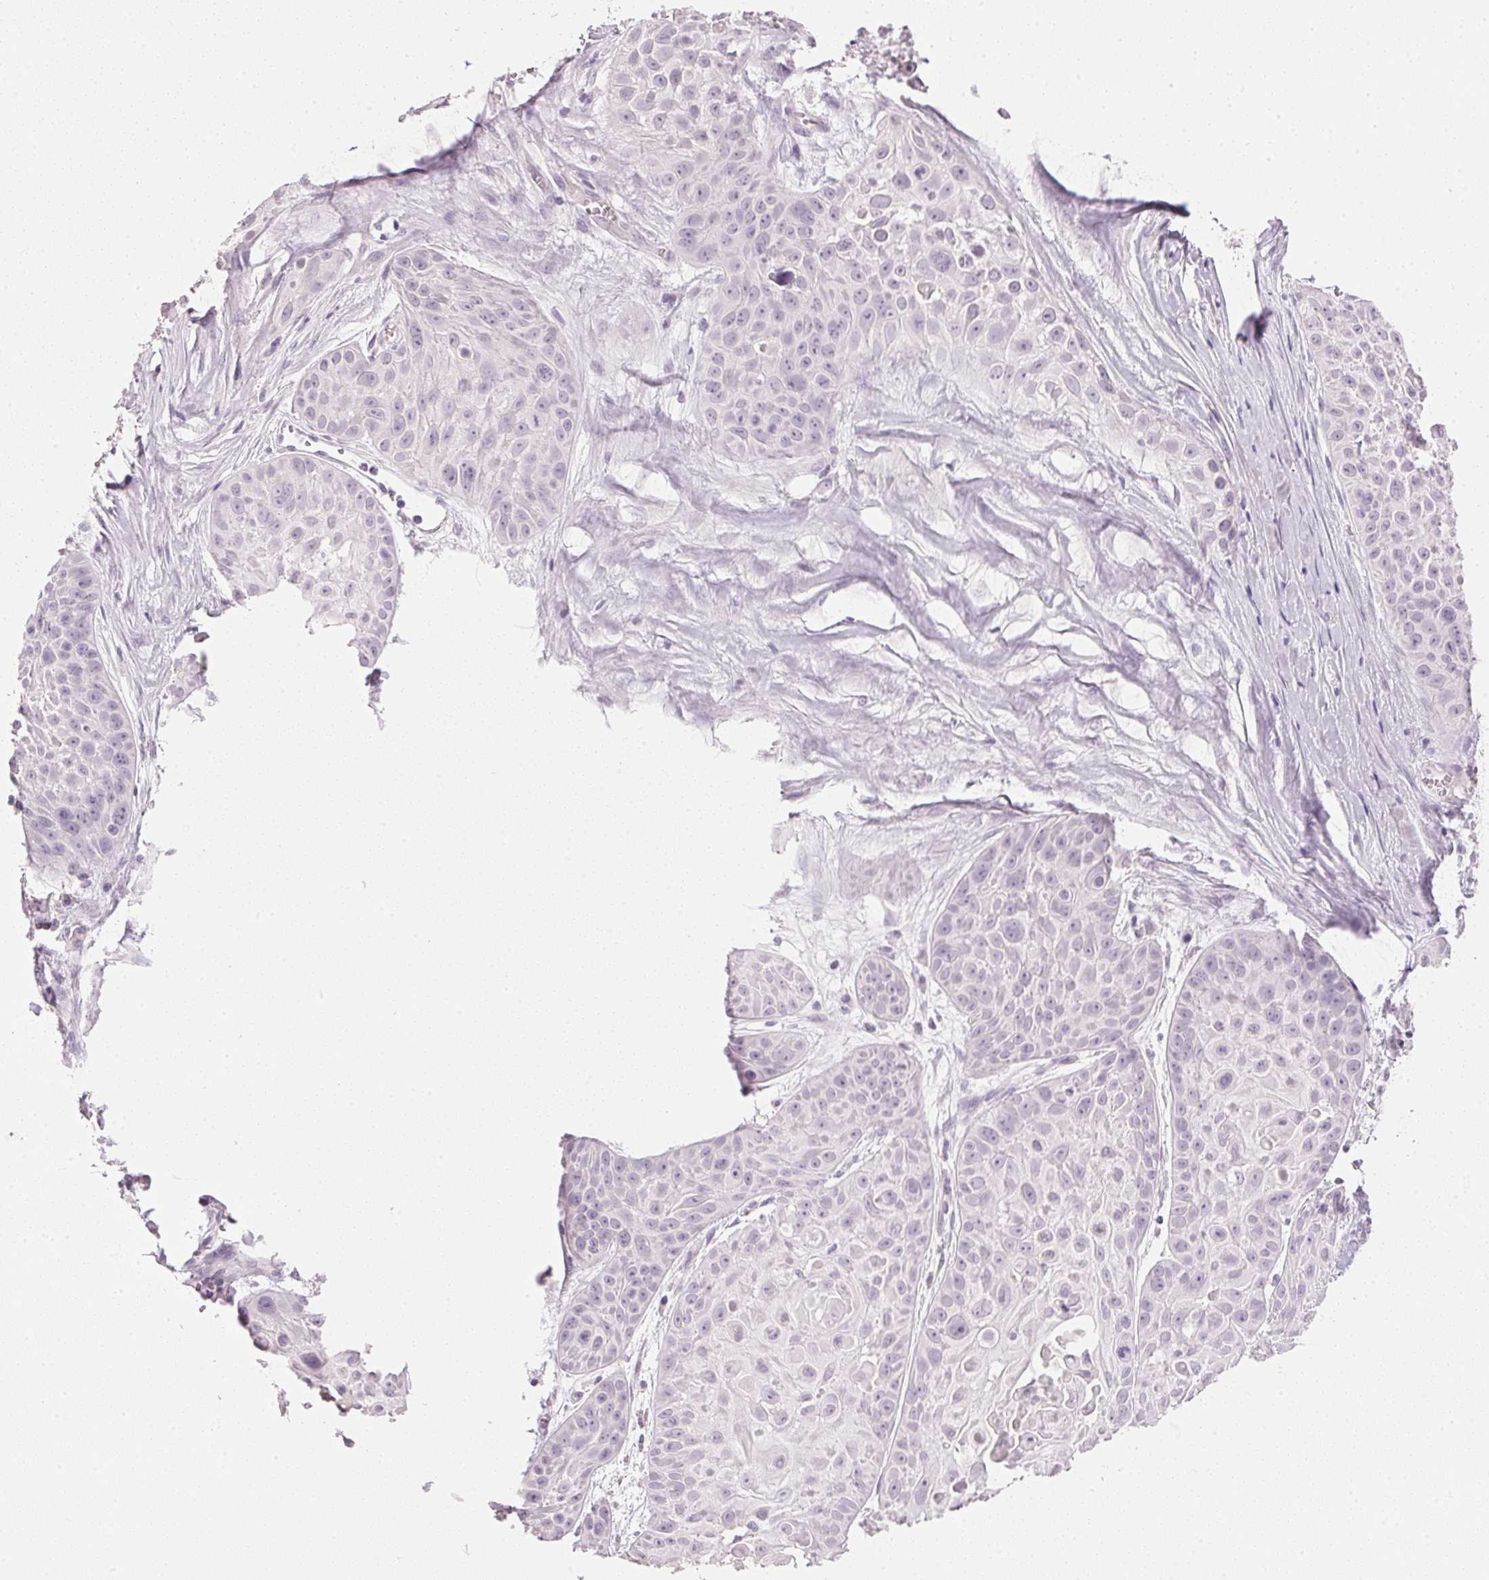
{"staining": {"intensity": "negative", "quantity": "none", "location": "none"}, "tissue": "skin cancer", "cell_type": "Tumor cells", "image_type": "cancer", "snomed": [{"axis": "morphology", "description": "Squamous cell carcinoma, NOS"}, {"axis": "topography", "description": "Skin"}, {"axis": "topography", "description": "Anal"}], "caption": "Tumor cells are negative for protein expression in human skin cancer. Brightfield microscopy of immunohistochemistry (IHC) stained with DAB (brown) and hematoxylin (blue), captured at high magnification.", "gene": "IGFBP1", "patient": {"sex": "female", "age": 75}}